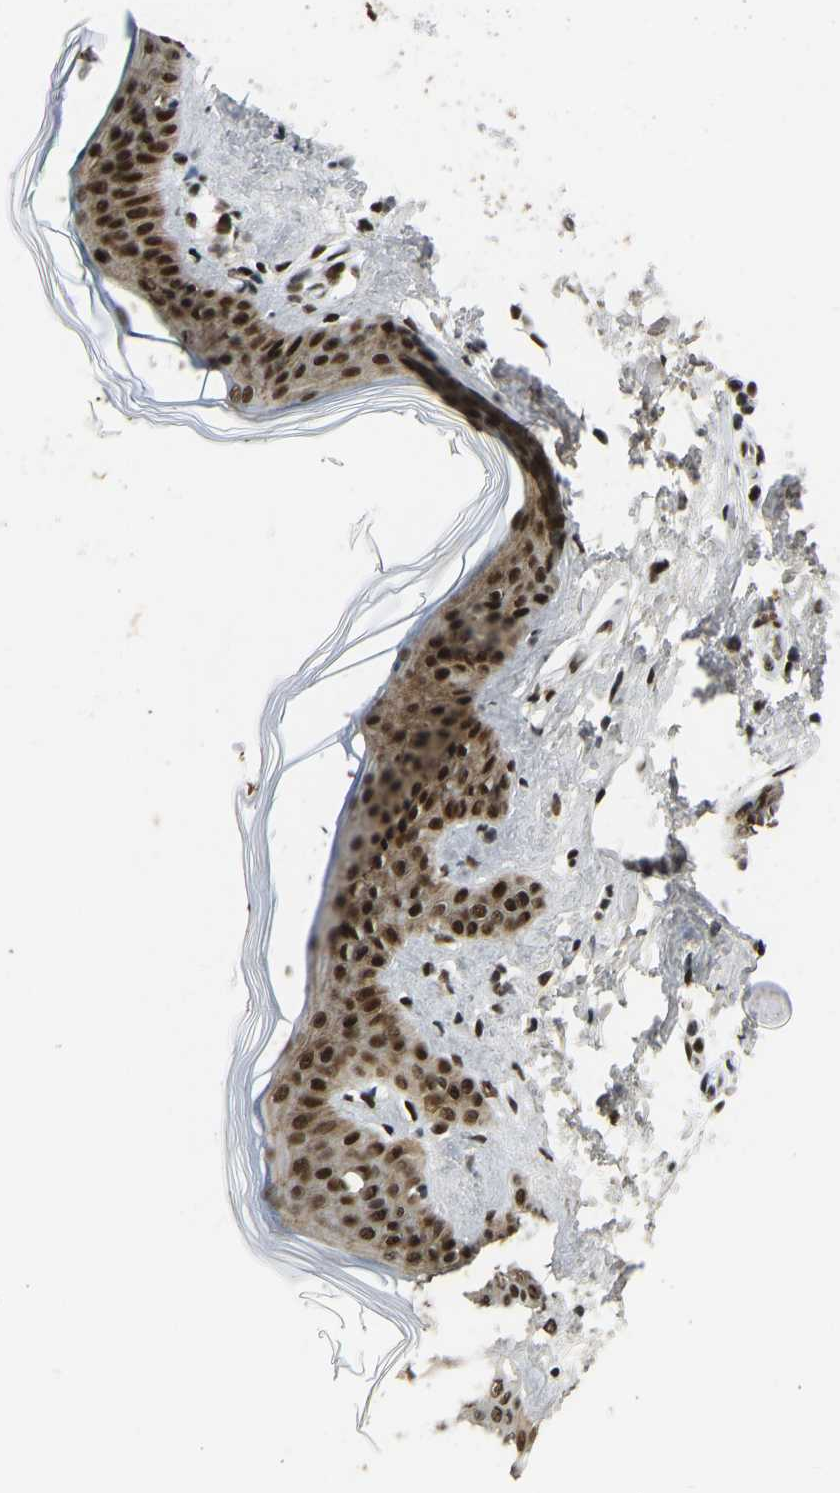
{"staining": {"intensity": "strong", "quantity": ">75%", "location": "nuclear"}, "tissue": "skin", "cell_type": "Fibroblasts", "image_type": "normal", "snomed": [{"axis": "morphology", "description": "Normal tissue, NOS"}, {"axis": "topography", "description": "Skin"}], "caption": "A high-resolution image shows immunohistochemistry staining of unremarkable skin, which displays strong nuclear staining in about >75% of fibroblasts.", "gene": "FOXK1", "patient": {"sex": "female", "age": 17}}